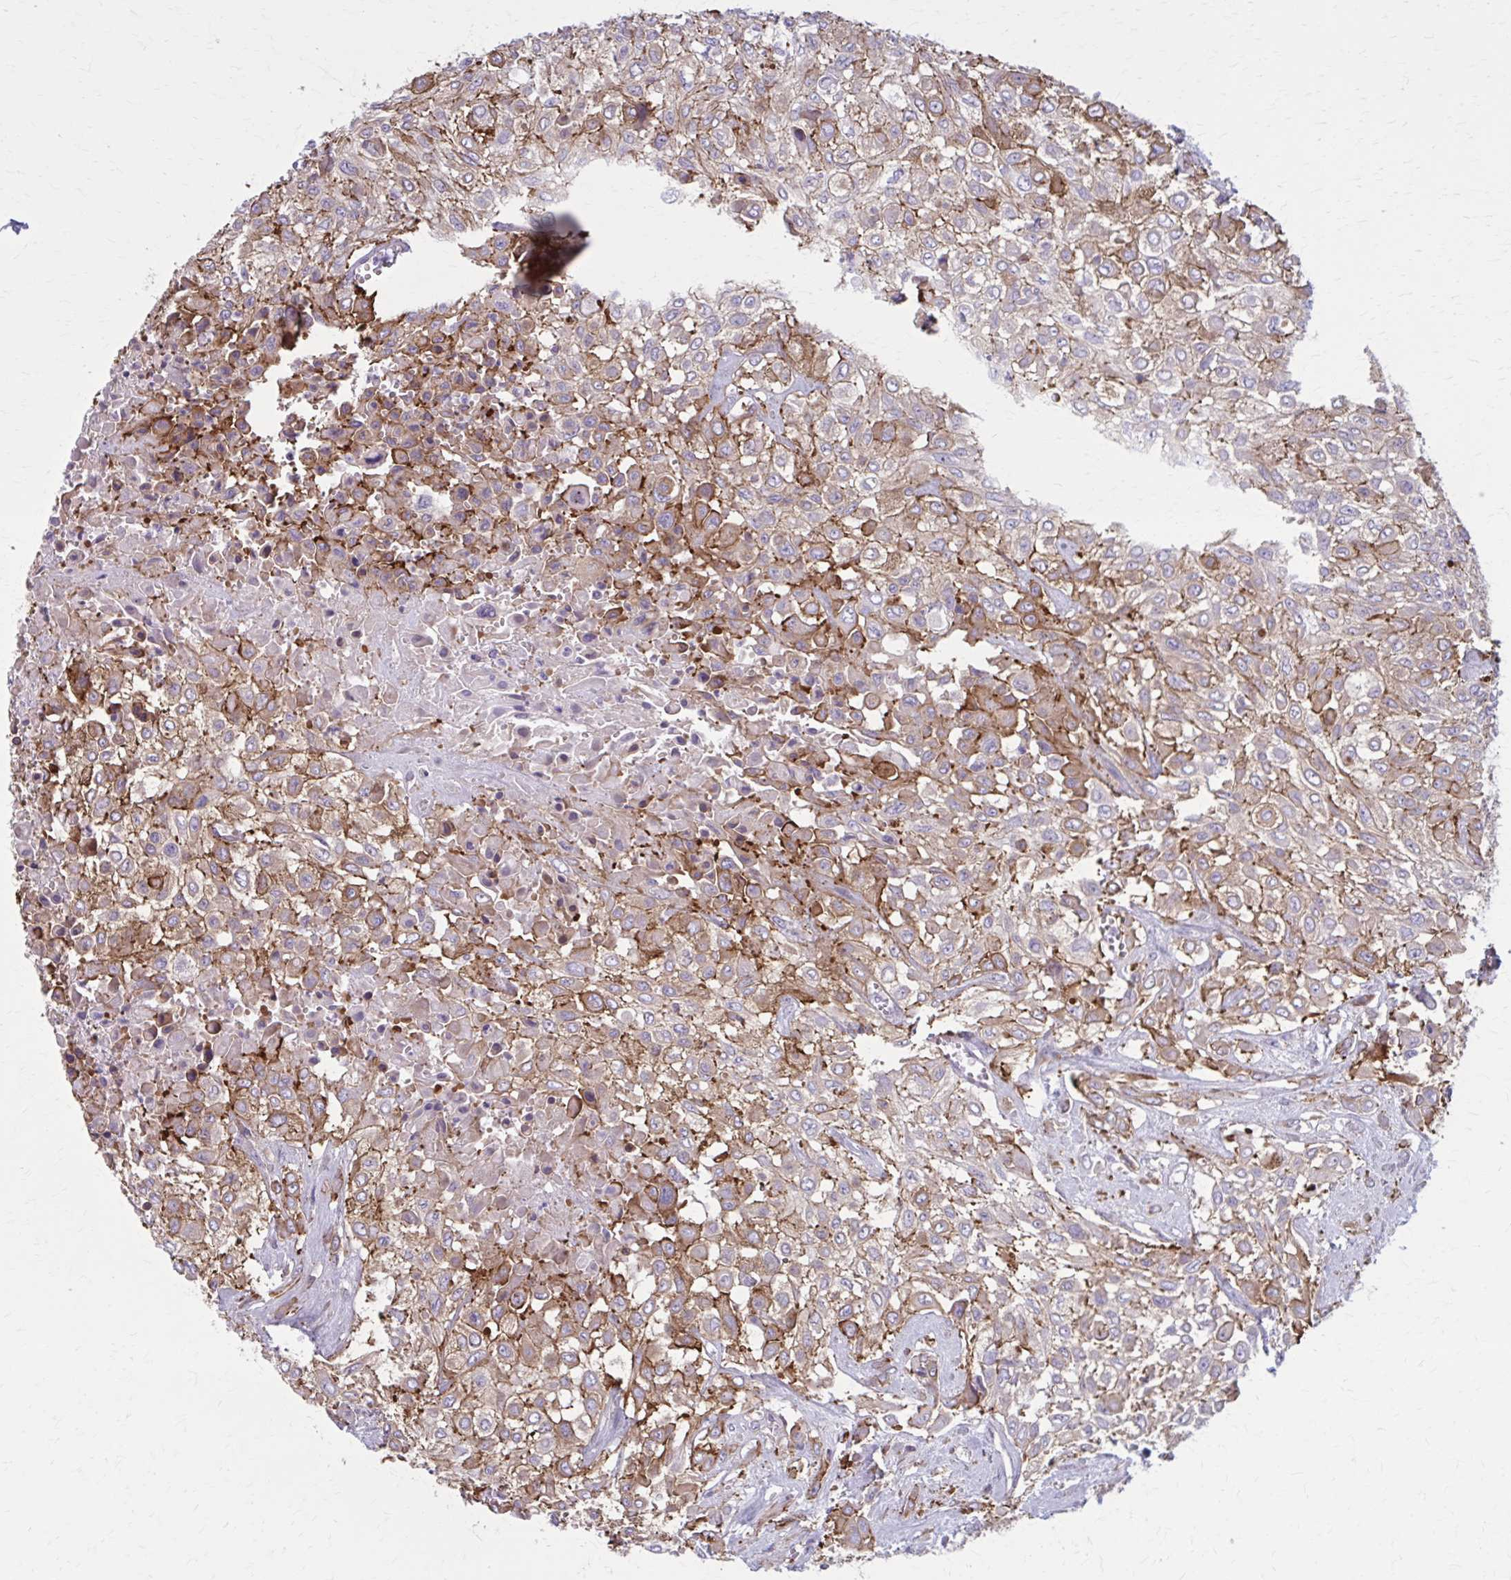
{"staining": {"intensity": "moderate", "quantity": ">75%", "location": "cytoplasmic/membranous"}, "tissue": "urothelial cancer", "cell_type": "Tumor cells", "image_type": "cancer", "snomed": [{"axis": "morphology", "description": "Urothelial carcinoma, High grade"}, {"axis": "topography", "description": "Urinary bladder"}], "caption": "Protein analysis of urothelial cancer tissue demonstrates moderate cytoplasmic/membranous staining in about >75% of tumor cells.", "gene": "ZDHHC7", "patient": {"sex": "male", "age": 57}}